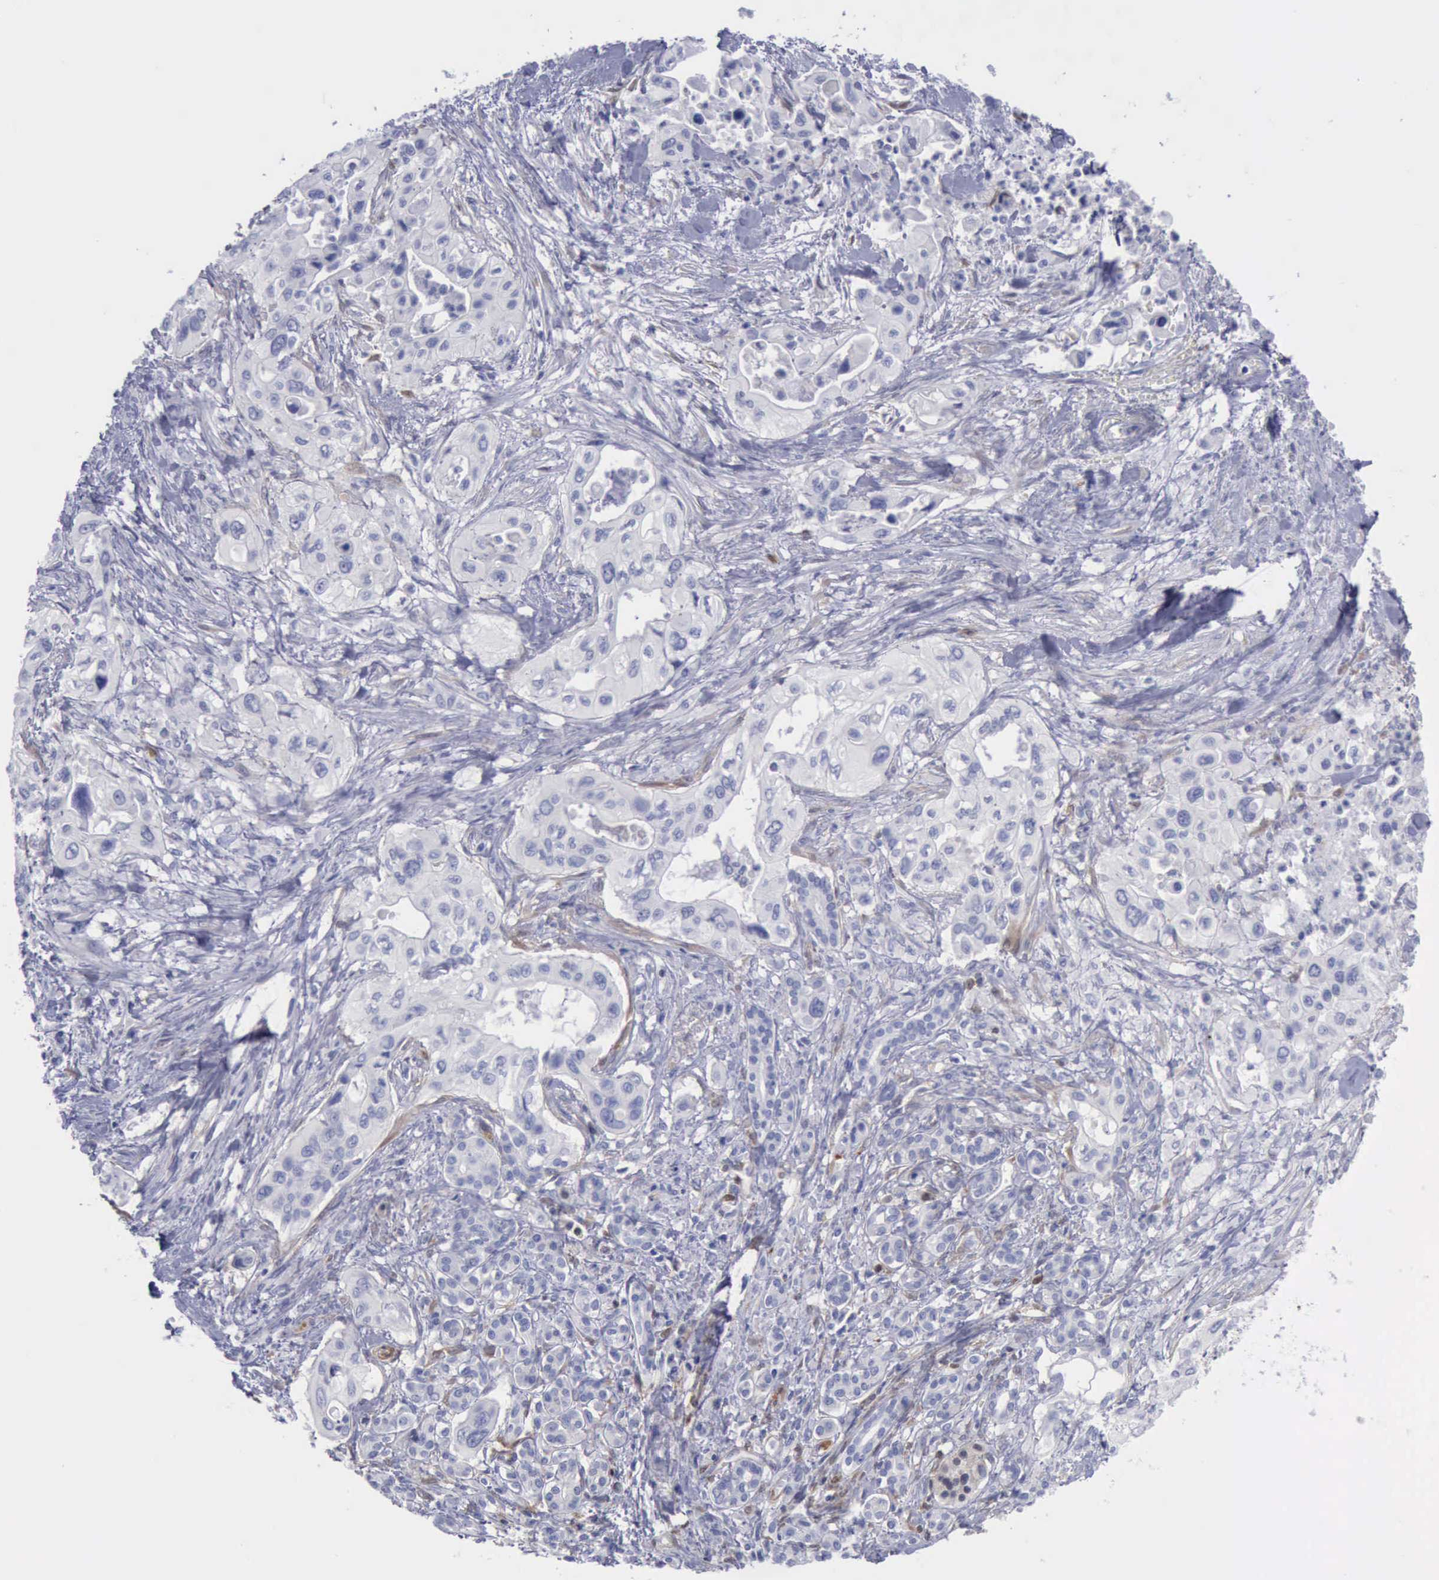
{"staining": {"intensity": "negative", "quantity": "none", "location": "none"}, "tissue": "pancreatic cancer", "cell_type": "Tumor cells", "image_type": "cancer", "snomed": [{"axis": "morphology", "description": "Adenocarcinoma, NOS"}, {"axis": "topography", "description": "Pancreas"}], "caption": "DAB immunohistochemical staining of adenocarcinoma (pancreatic) exhibits no significant positivity in tumor cells.", "gene": "FHL1", "patient": {"sex": "male", "age": 77}}